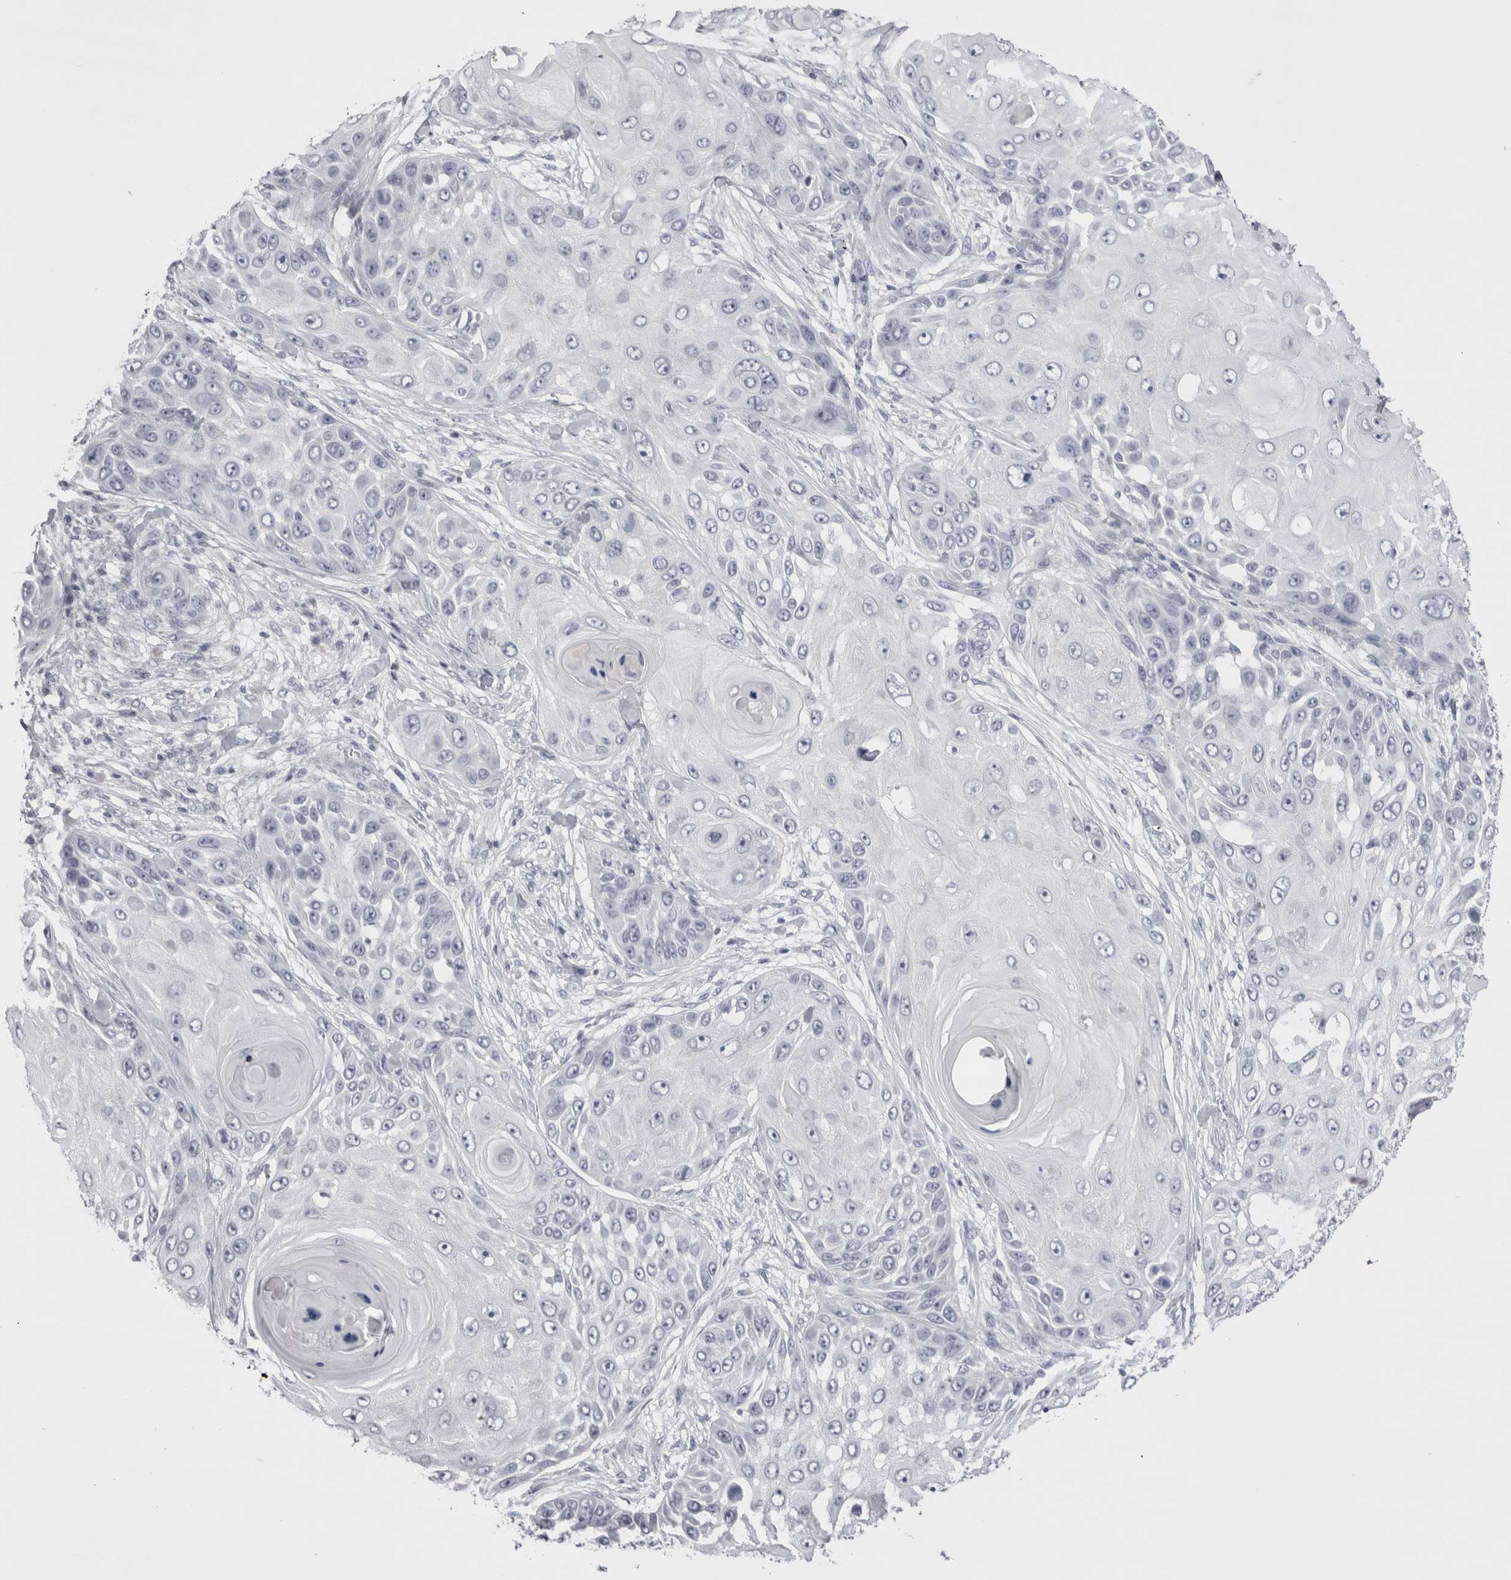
{"staining": {"intensity": "negative", "quantity": "none", "location": "none"}, "tissue": "skin cancer", "cell_type": "Tumor cells", "image_type": "cancer", "snomed": [{"axis": "morphology", "description": "Squamous cell carcinoma, NOS"}, {"axis": "topography", "description": "Skin"}], "caption": "High power microscopy micrograph of an immunohistochemistry micrograph of squamous cell carcinoma (skin), revealing no significant positivity in tumor cells.", "gene": "FNDC8", "patient": {"sex": "female", "age": 44}}